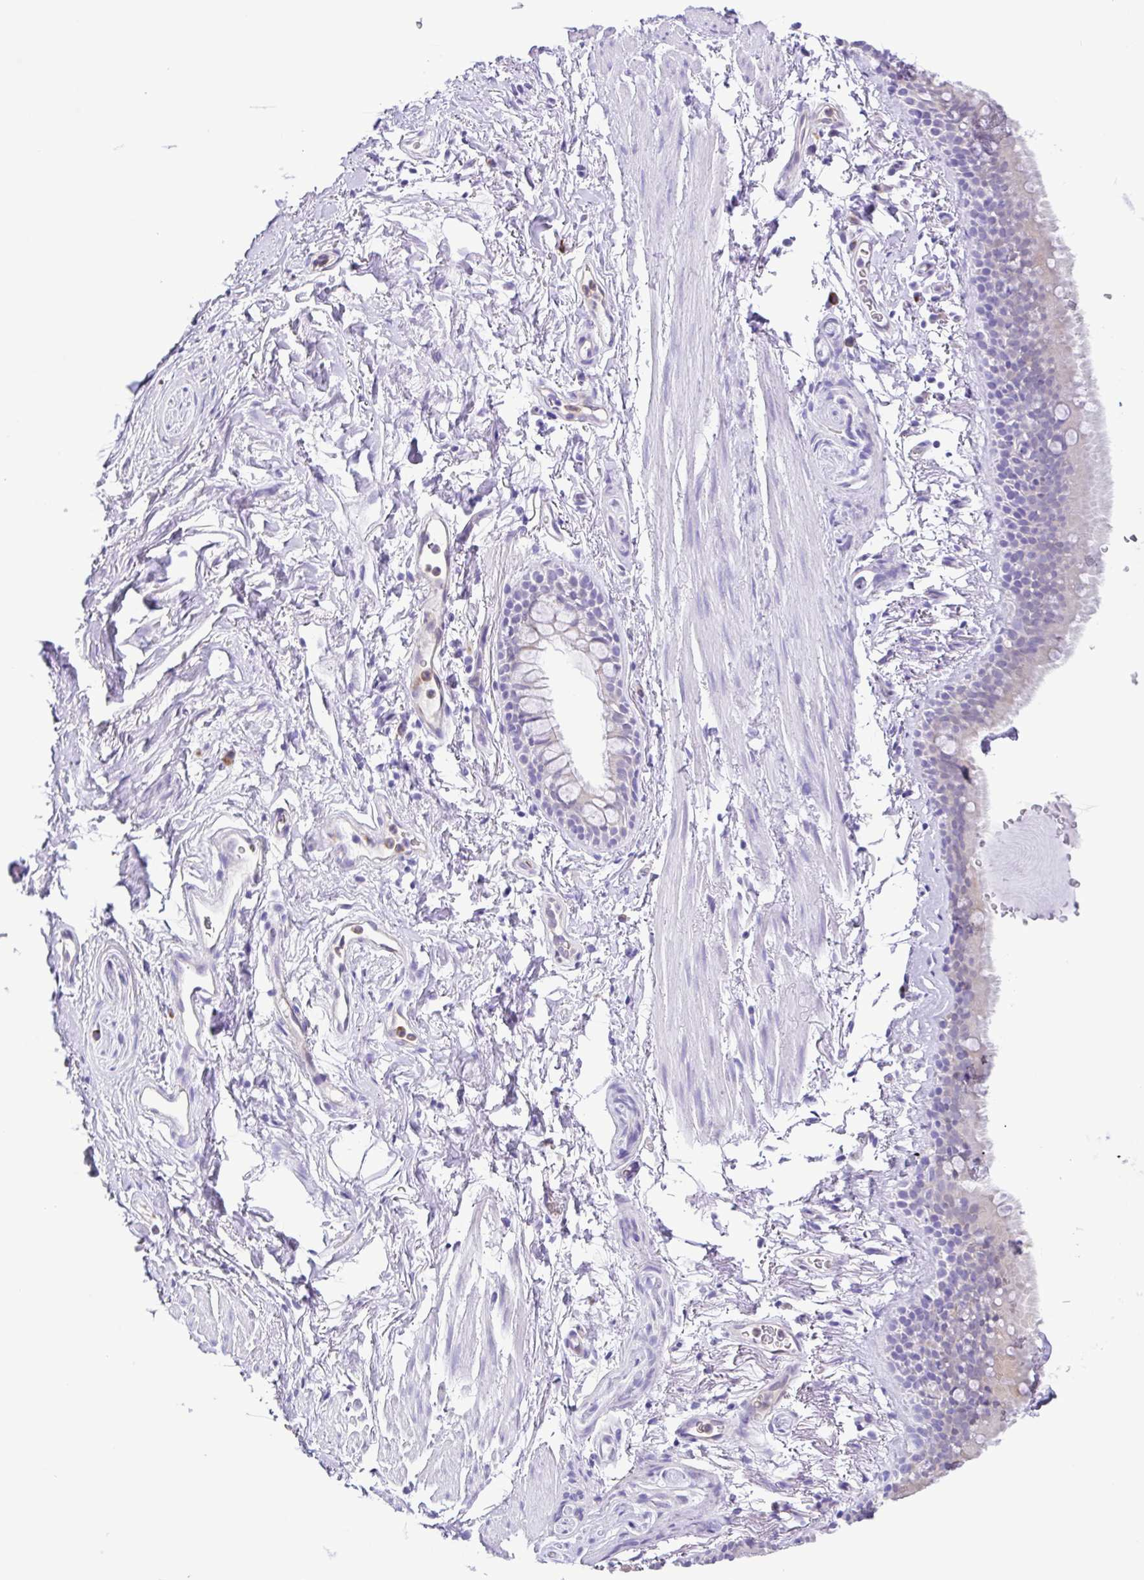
{"staining": {"intensity": "negative", "quantity": "none", "location": "none"}, "tissue": "adipose tissue", "cell_type": "Adipocytes", "image_type": "normal", "snomed": [{"axis": "morphology", "description": "Normal tissue, NOS"}, {"axis": "topography", "description": "Lymph node"}, {"axis": "topography", "description": "Cartilage tissue"}, {"axis": "topography", "description": "Bronchus"}], "caption": "This is a micrograph of IHC staining of benign adipose tissue, which shows no expression in adipocytes.", "gene": "GPR17", "patient": {"sex": "female", "age": 70}}